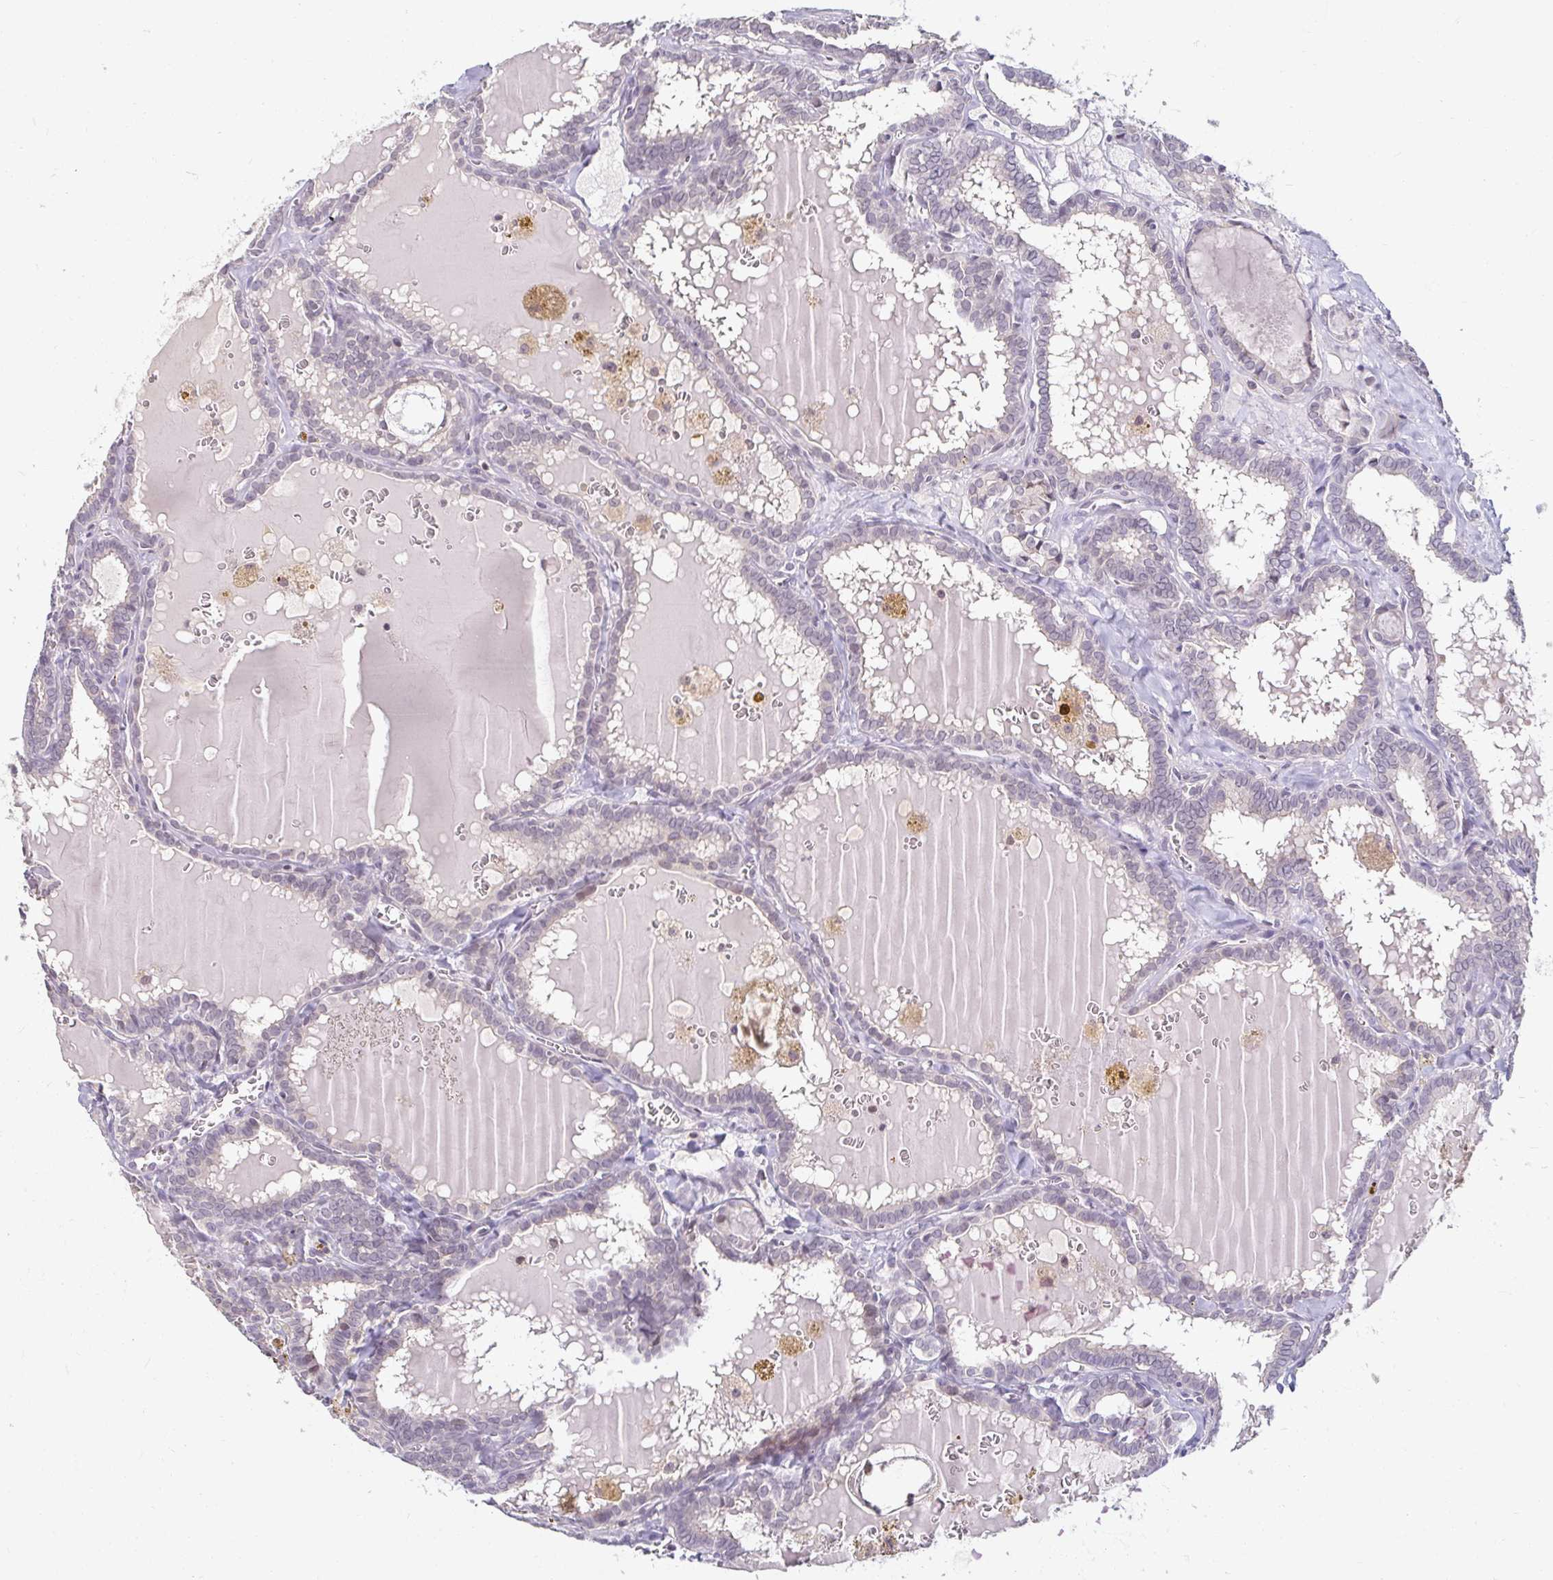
{"staining": {"intensity": "negative", "quantity": "none", "location": "none"}, "tissue": "thyroid cancer", "cell_type": "Tumor cells", "image_type": "cancer", "snomed": [{"axis": "morphology", "description": "Papillary adenocarcinoma, NOS"}, {"axis": "topography", "description": "Thyroid gland"}], "caption": "Thyroid cancer stained for a protein using immunohistochemistry exhibits no expression tumor cells.", "gene": "DDN", "patient": {"sex": "female", "age": 39}}